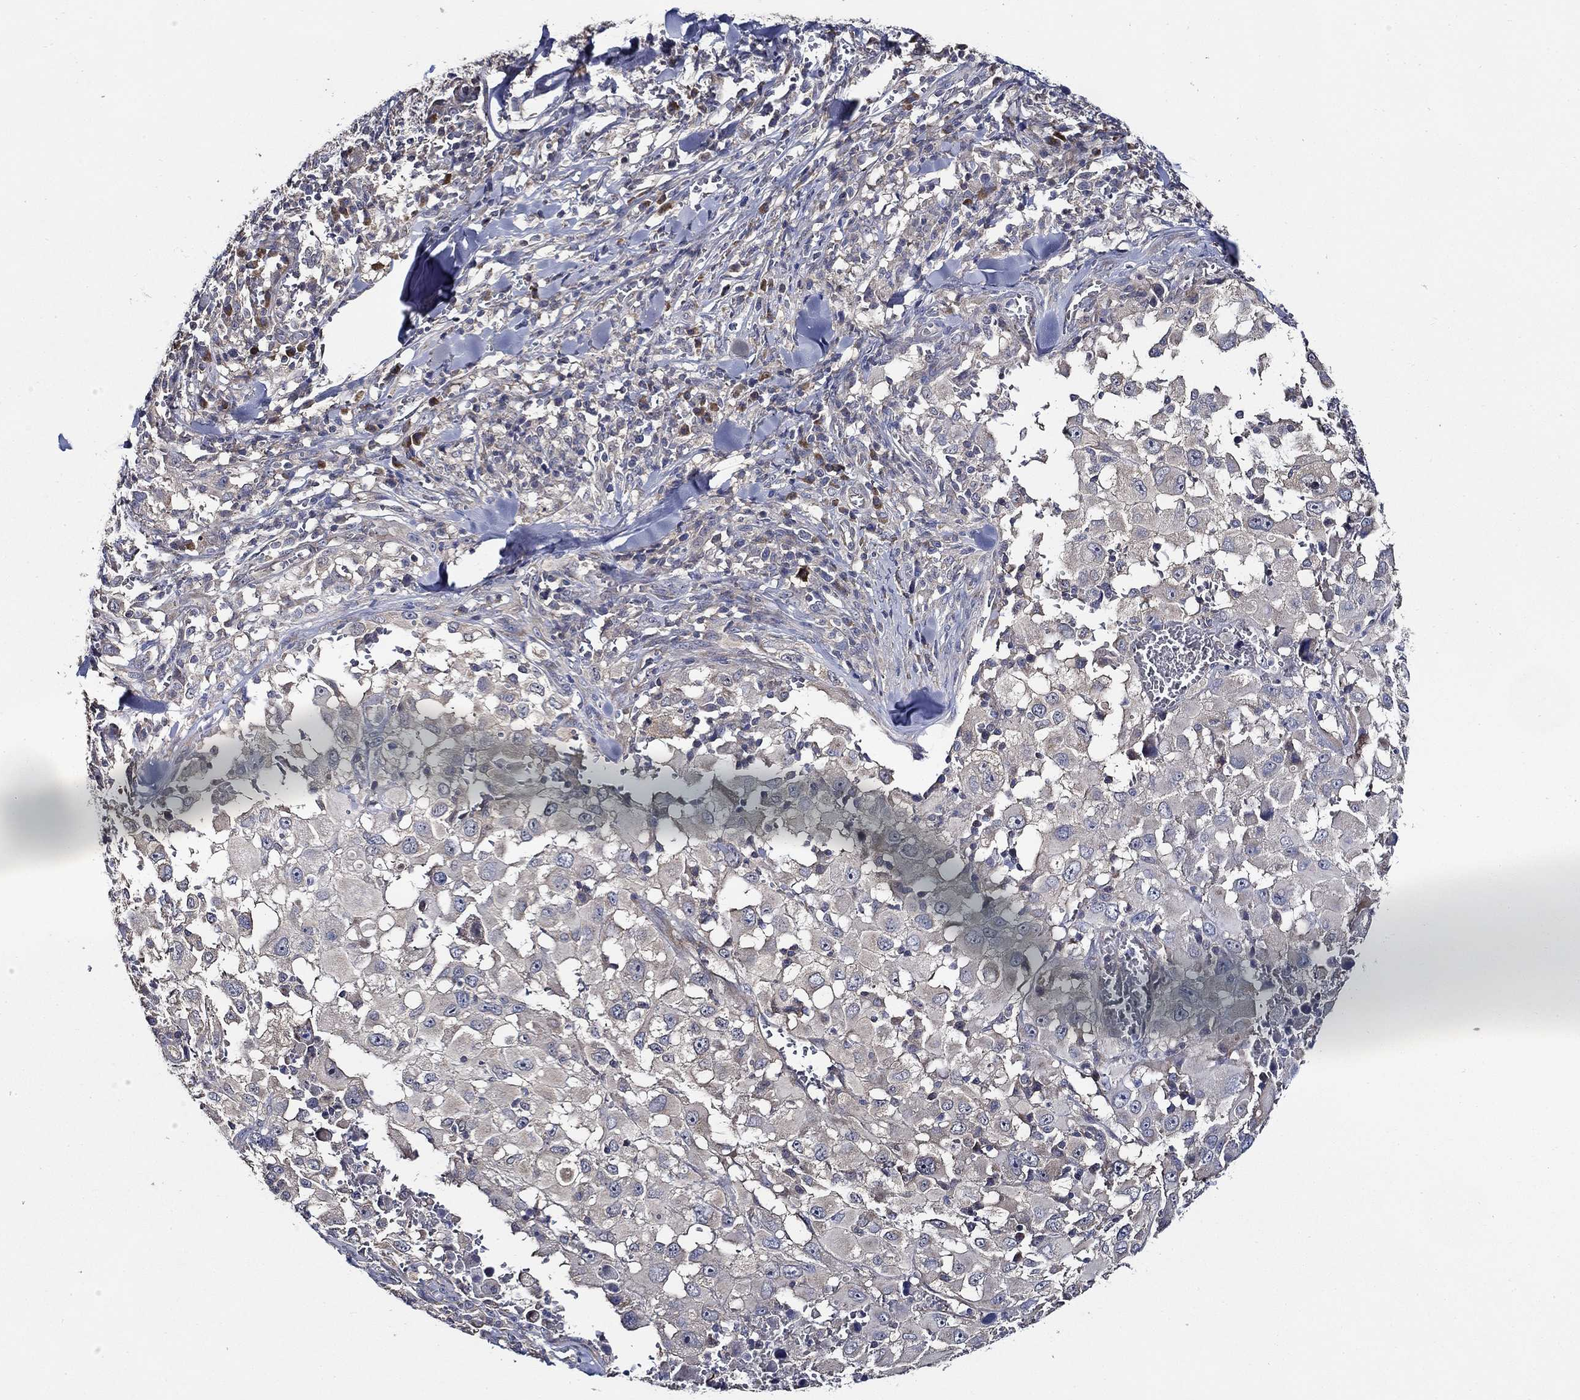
{"staining": {"intensity": "negative", "quantity": "none", "location": "none"}, "tissue": "melanoma", "cell_type": "Tumor cells", "image_type": "cancer", "snomed": [{"axis": "morphology", "description": "Malignant melanoma, Metastatic site"}, {"axis": "topography", "description": "Lymph node"}], "caption": "Immunohistochemistry (IHC) photomicrograph of melanoma stained for a protein (brown), which reveals no positivity in tumor cells.", "gene": "WDR53", "patient": {"sex": "male", "age": 50}}